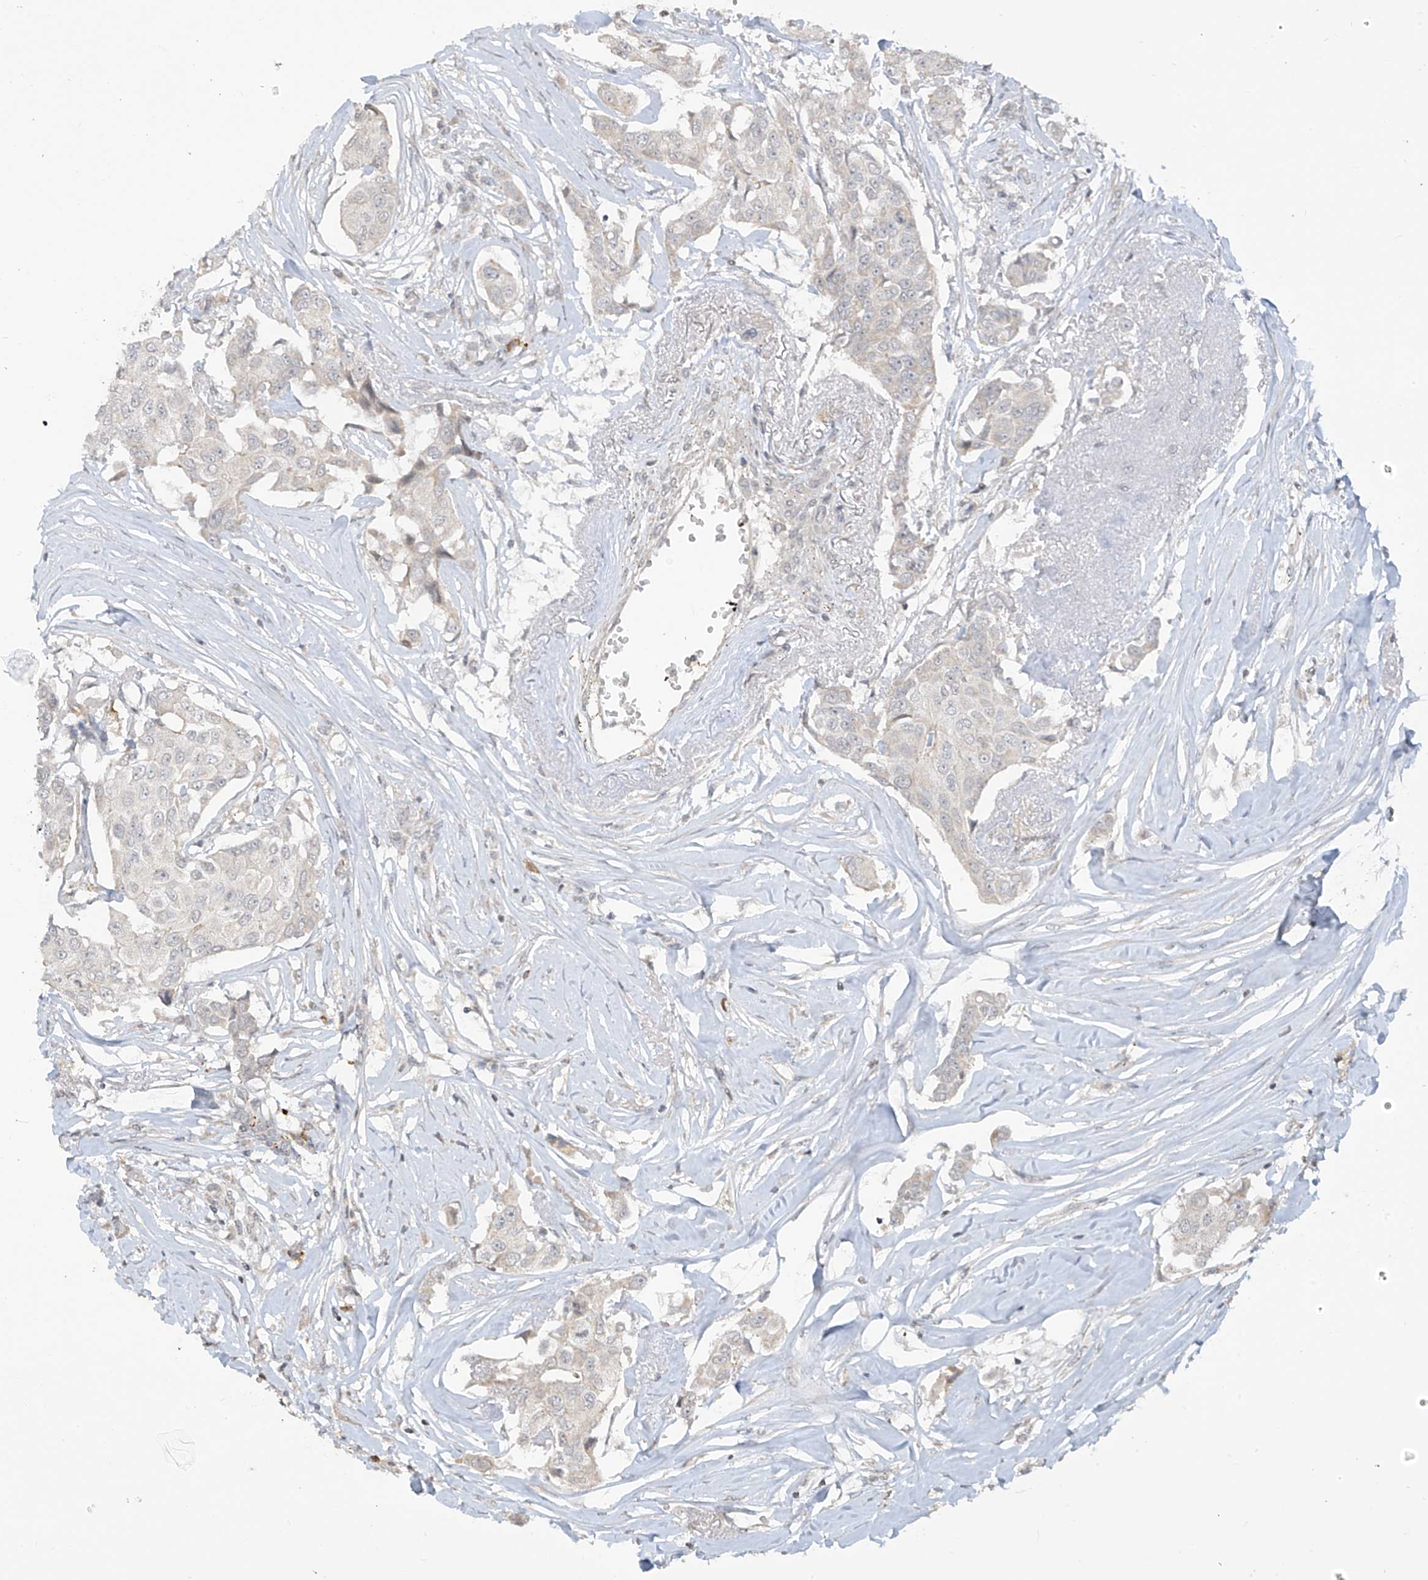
{"staining": {"intensity": "weak", "quantity": "<25%", "location": "cytoplasmic/membranous"}, "tissue": "breast cancer", "cell_type": "Tumor cells", "image_type": "cancer", "snomed": [{"axis": "morphology", "description": "Duct carcinoma"}, {"axis": "topography", "description": "Breast"}], "caption": "DAB immunohistochemical staining of human breast cancer (intraductal carcinoma) demonstrates no significant expression in tumor cells. (DAB immunohistochemistry, high magnification).", "gene": "DGKQ", "patient": {"sex": "female", "age": 80}}